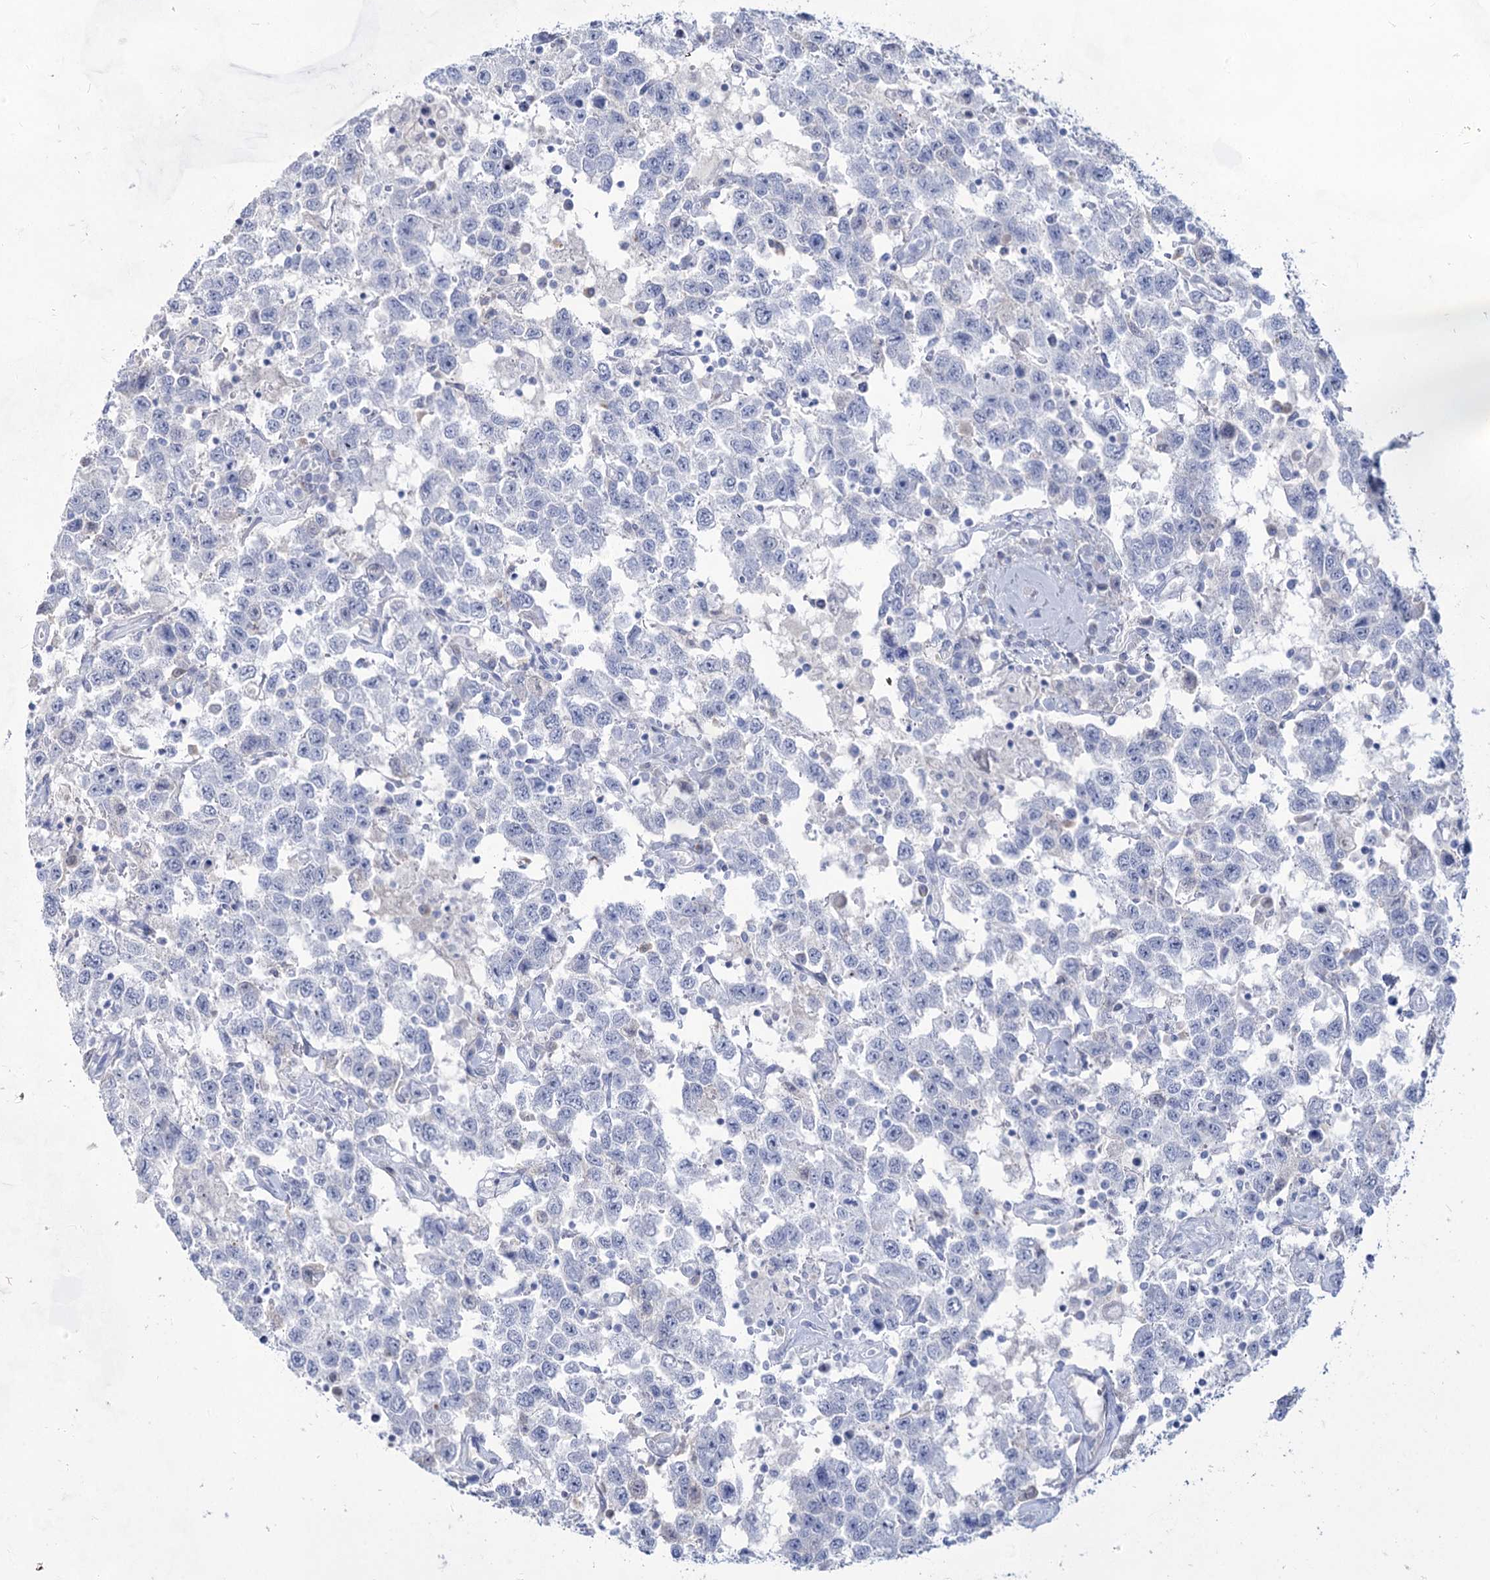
{"staining": {"intensity": "negative", "quantity": "none", "location": "none"}, "tissue": "testis cancer", "cell_type": "Tumor cells", "image_type": "cancer", "snomed": [{"axis": "morphology", "description": "Seminoma, NOS"}, {"axis": "topography", "description": "Testis"}], "caption": "The histopathology image reveals no staining of tumor cells in seminoma (testis).", "gene": "ACRV1", "patient": {"sex": "male", "age": 41}}